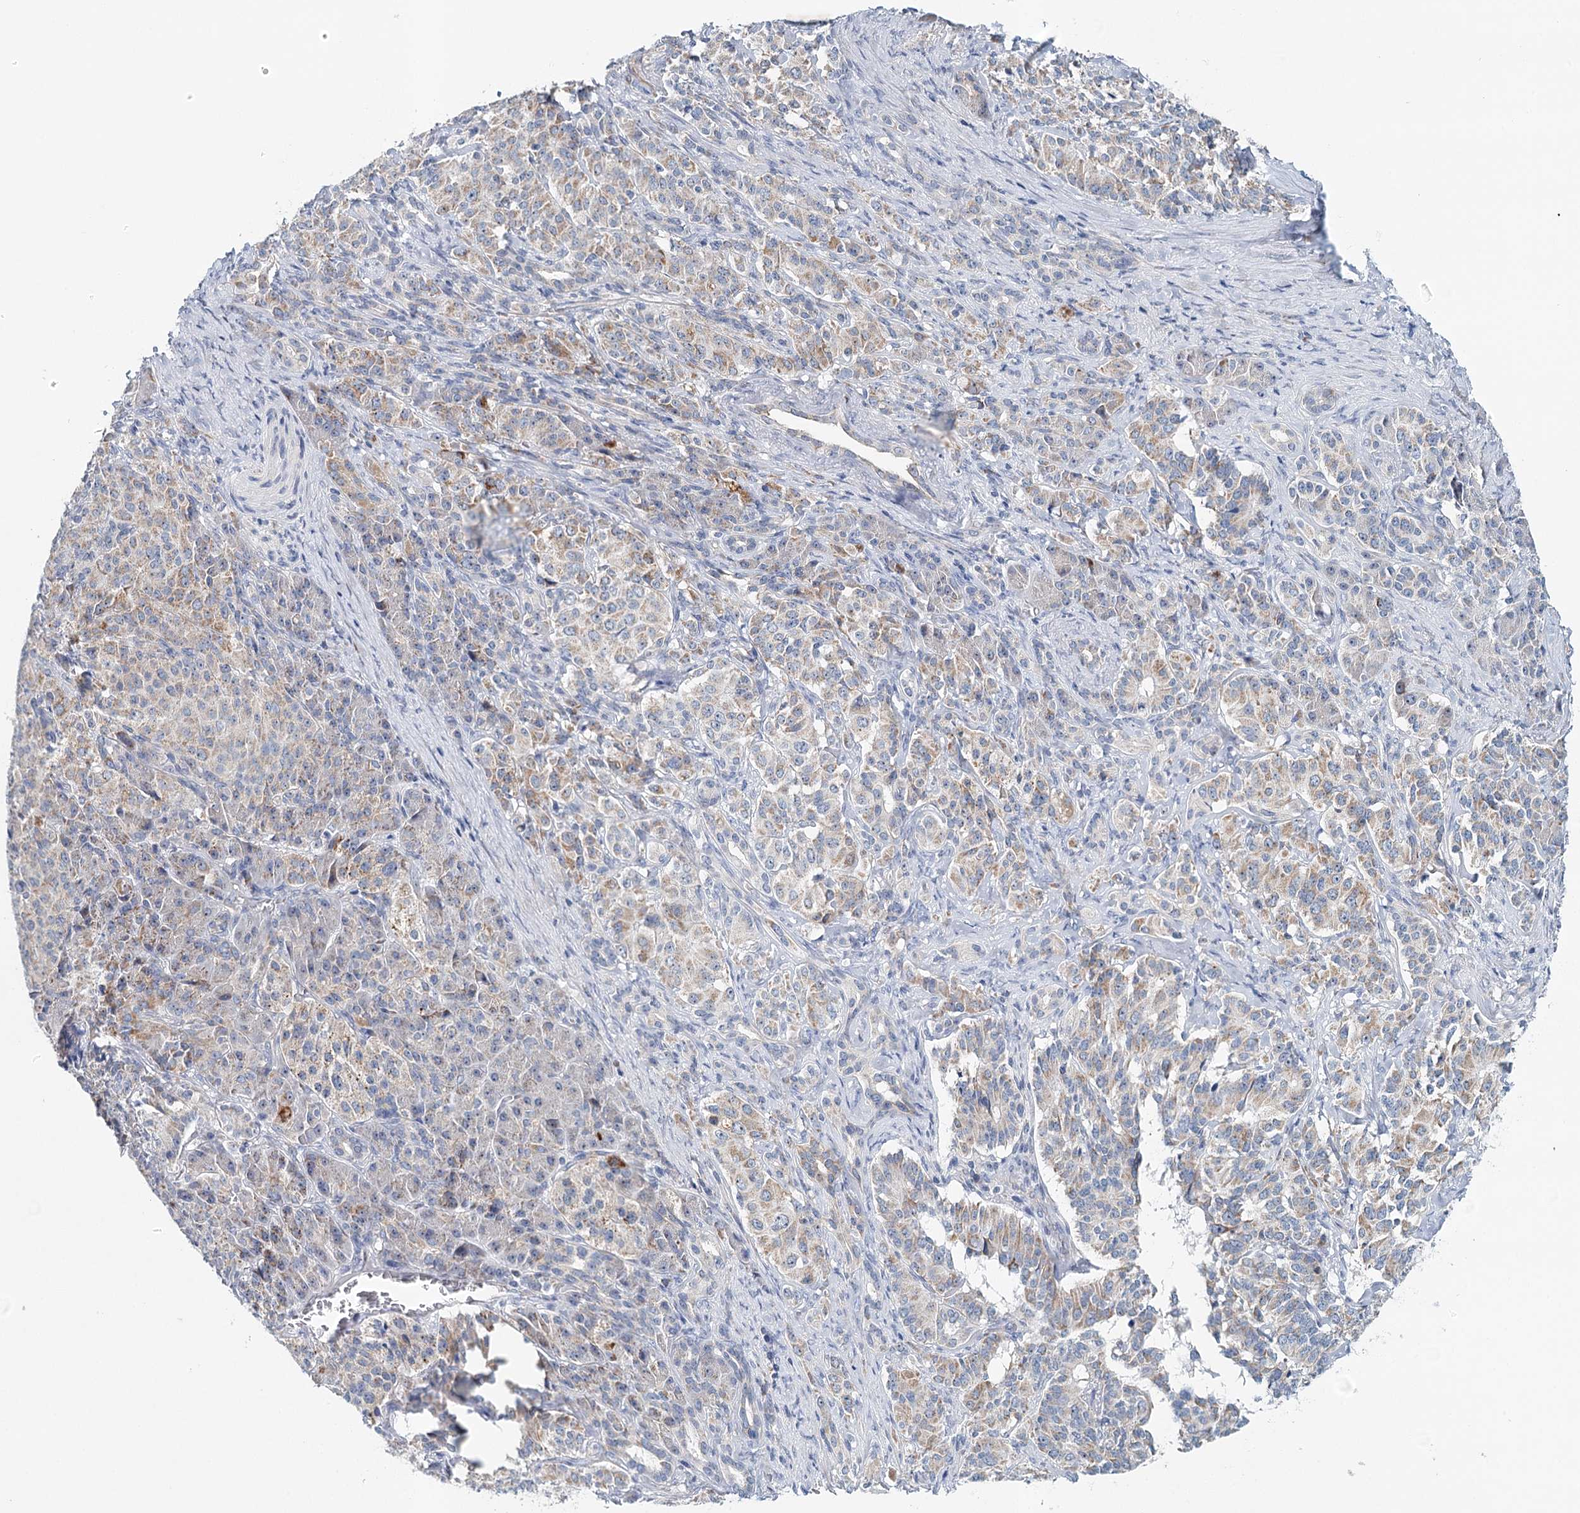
{"staining": {"intensity": "moderate", "quantity": "25%-75%", "location": "cytoplasmic/membranous"}, "tissue": "pancreatic cancer", "cell_type": "Tumor cells", "image_type": "cancer", "snomed": [{"axis": "morphology", "description": "Adenocarcinoma, NOS"}, {"axis": "topography", "description": "Pancreas"}], "caption": "Human pancreatic cancer (adenocarcinoma) stained with a brown dye reveals moderate cytoplasmic/membranous positive expression in approximately 25%-75% of tumor cells.", "gene": "RBM43", "patient": {"sex": "female", "age": 74}}